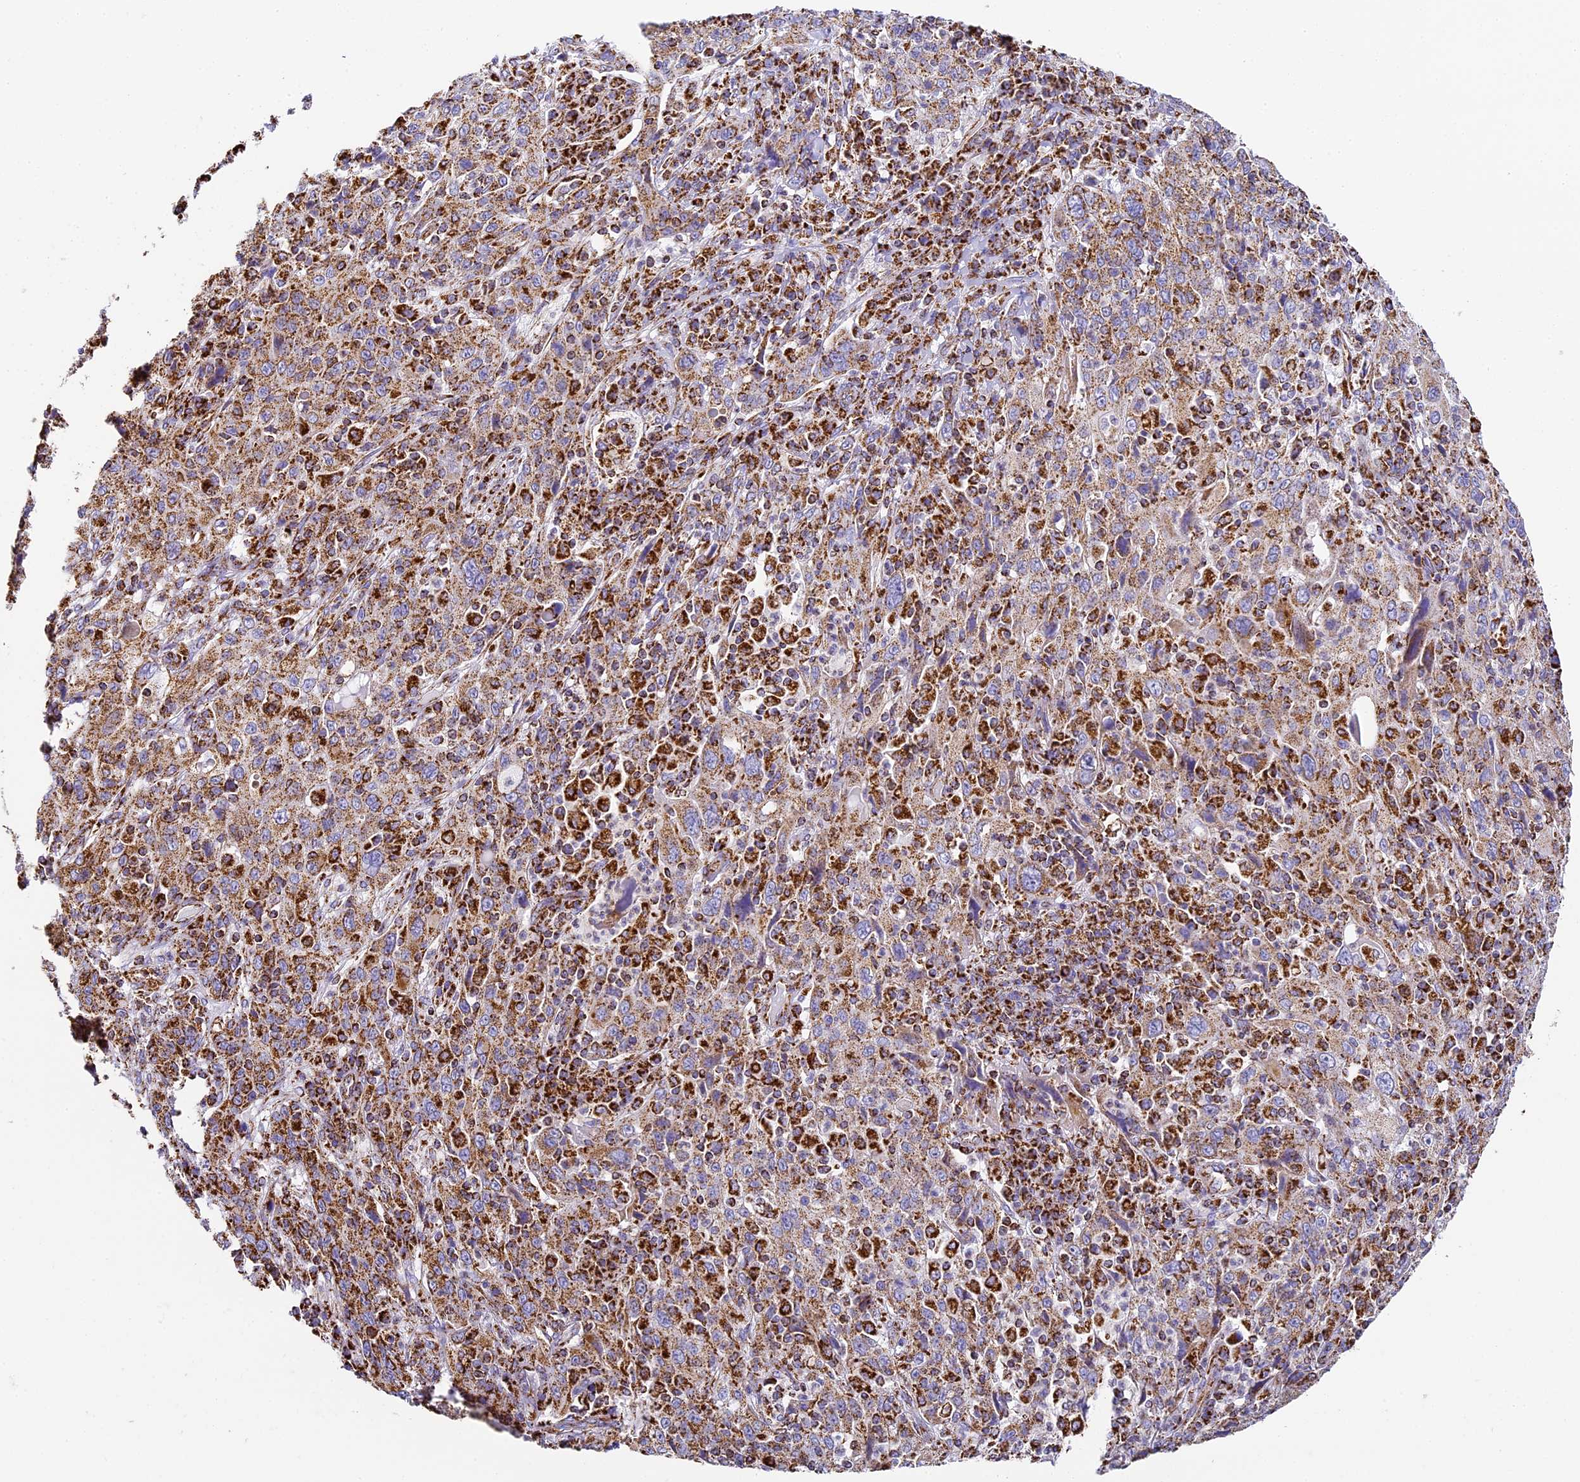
{"staining": {"intensity": "moderate", "quantity": ">75%", "location": "cytoplasmic/membranous"}, "tissue": "cervical cancer", "cell_type": "Tumor cells", "image_type": "cancer", "snomed": [{"axis": "morphology", "description": "Squamous cell carcinoma, NOS"}, {"axis": "topography", "description": "Cervix"}], "caption": "DAB (3,3'-diaminobenzidine) immunohistochemical staining of cervical squamous cell carcinoma exhibits moderate cytoplasmic/membranous protein positivity in approximately >75% of tumor cells.", "gene": "STK17A", "patient": {"sex": "female", "age": 46}}